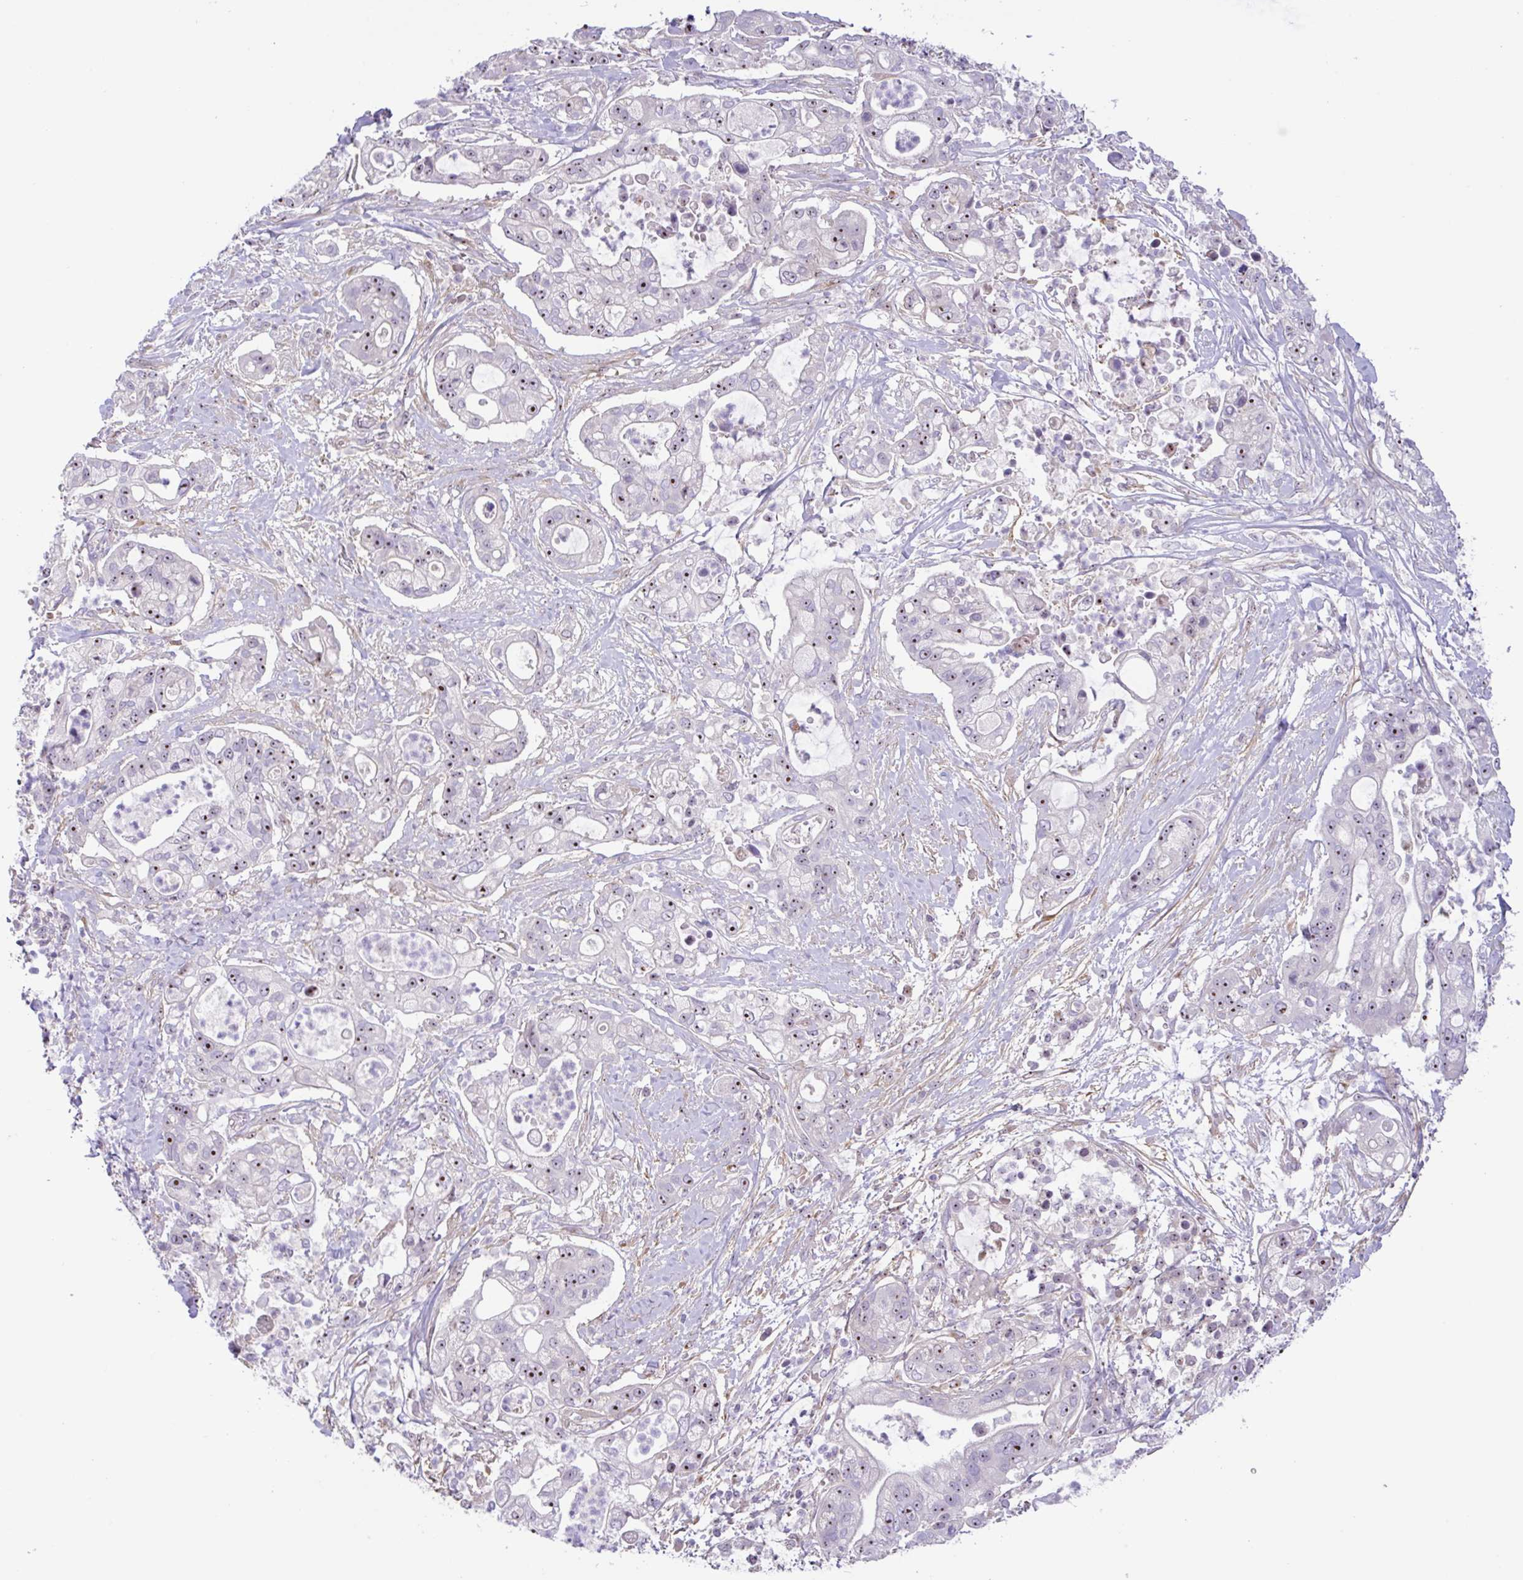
{"staining": {"intensity": "strong", "quantity": "25%-75%", "location": "nuclear"}, "tissue": "pancreatic cancer", "cell_type": "Tumor cells", "image_type": "cancer", "snomed": [{"axis": "morphology", "description": "Adenocarcinoma, NOS"}, {"axis": "topography", "description": "Pancreas"}], "caption": "Protein analysis of pancreatic adenocarcinoma tissue displays strong nuclear positivity in about 25%-75% of tumor cells.", "gene": "MXRA8", "patient": {"sex": "female", "age": 69}}